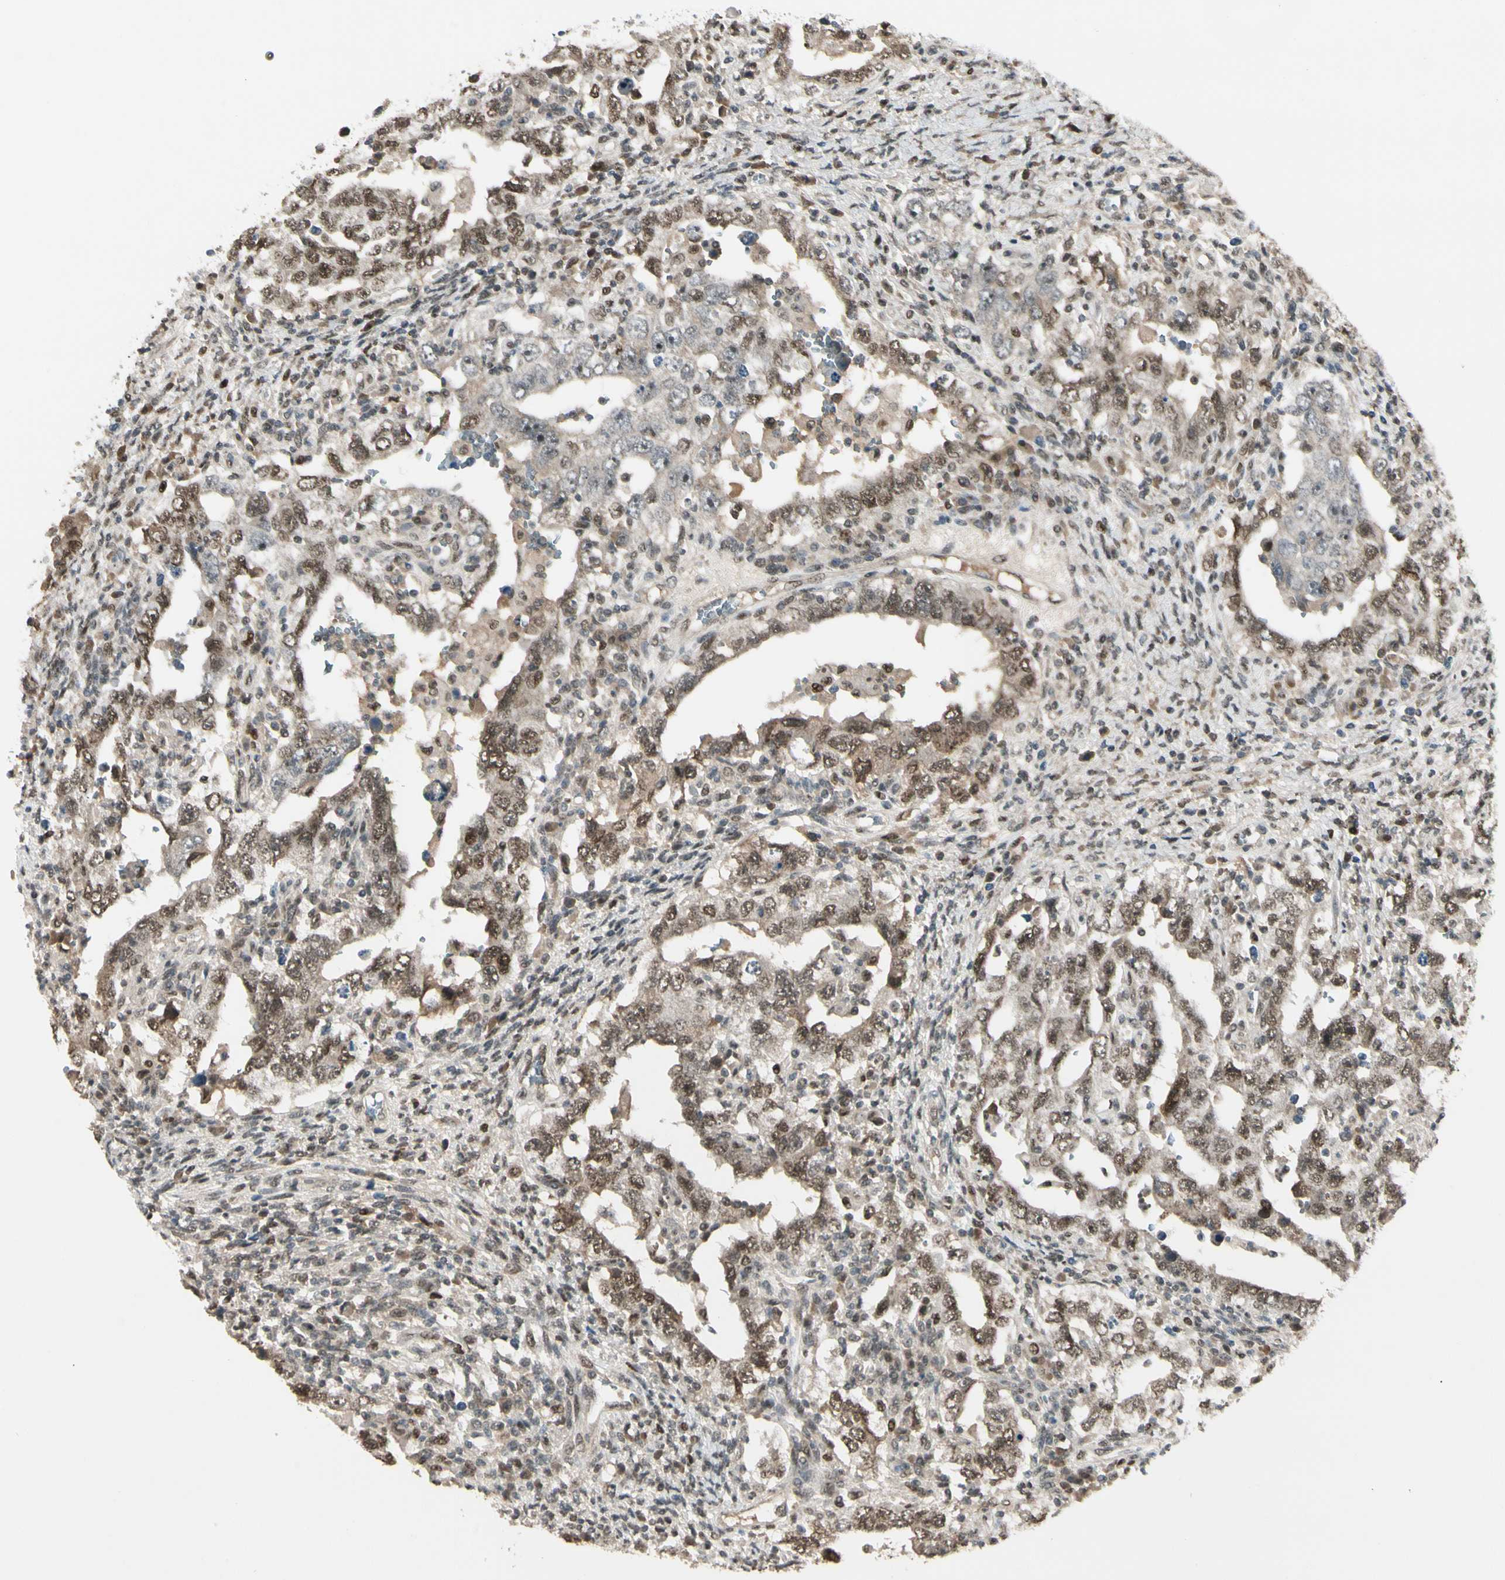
{"staining": {"intensity": "moderate", "quantity": ">75%", "location": "nuclear"}, "tissue": "testis cancer", "cell_type": "Tumor cells", "image_type": "cancer", "snomed": [{"axis": "morphology", "description": "Carcinoma, Embryonal, NOS"}, {"axis": "topography", "description": "Testis"}], "caption": "Moderate nuclear staining for a protein is appreciated in about >75% of tumor cells of testis cancer using immunohistochemistry.", "gene": "GTF3A", "patient": {"sex": "male", "age": 26}}